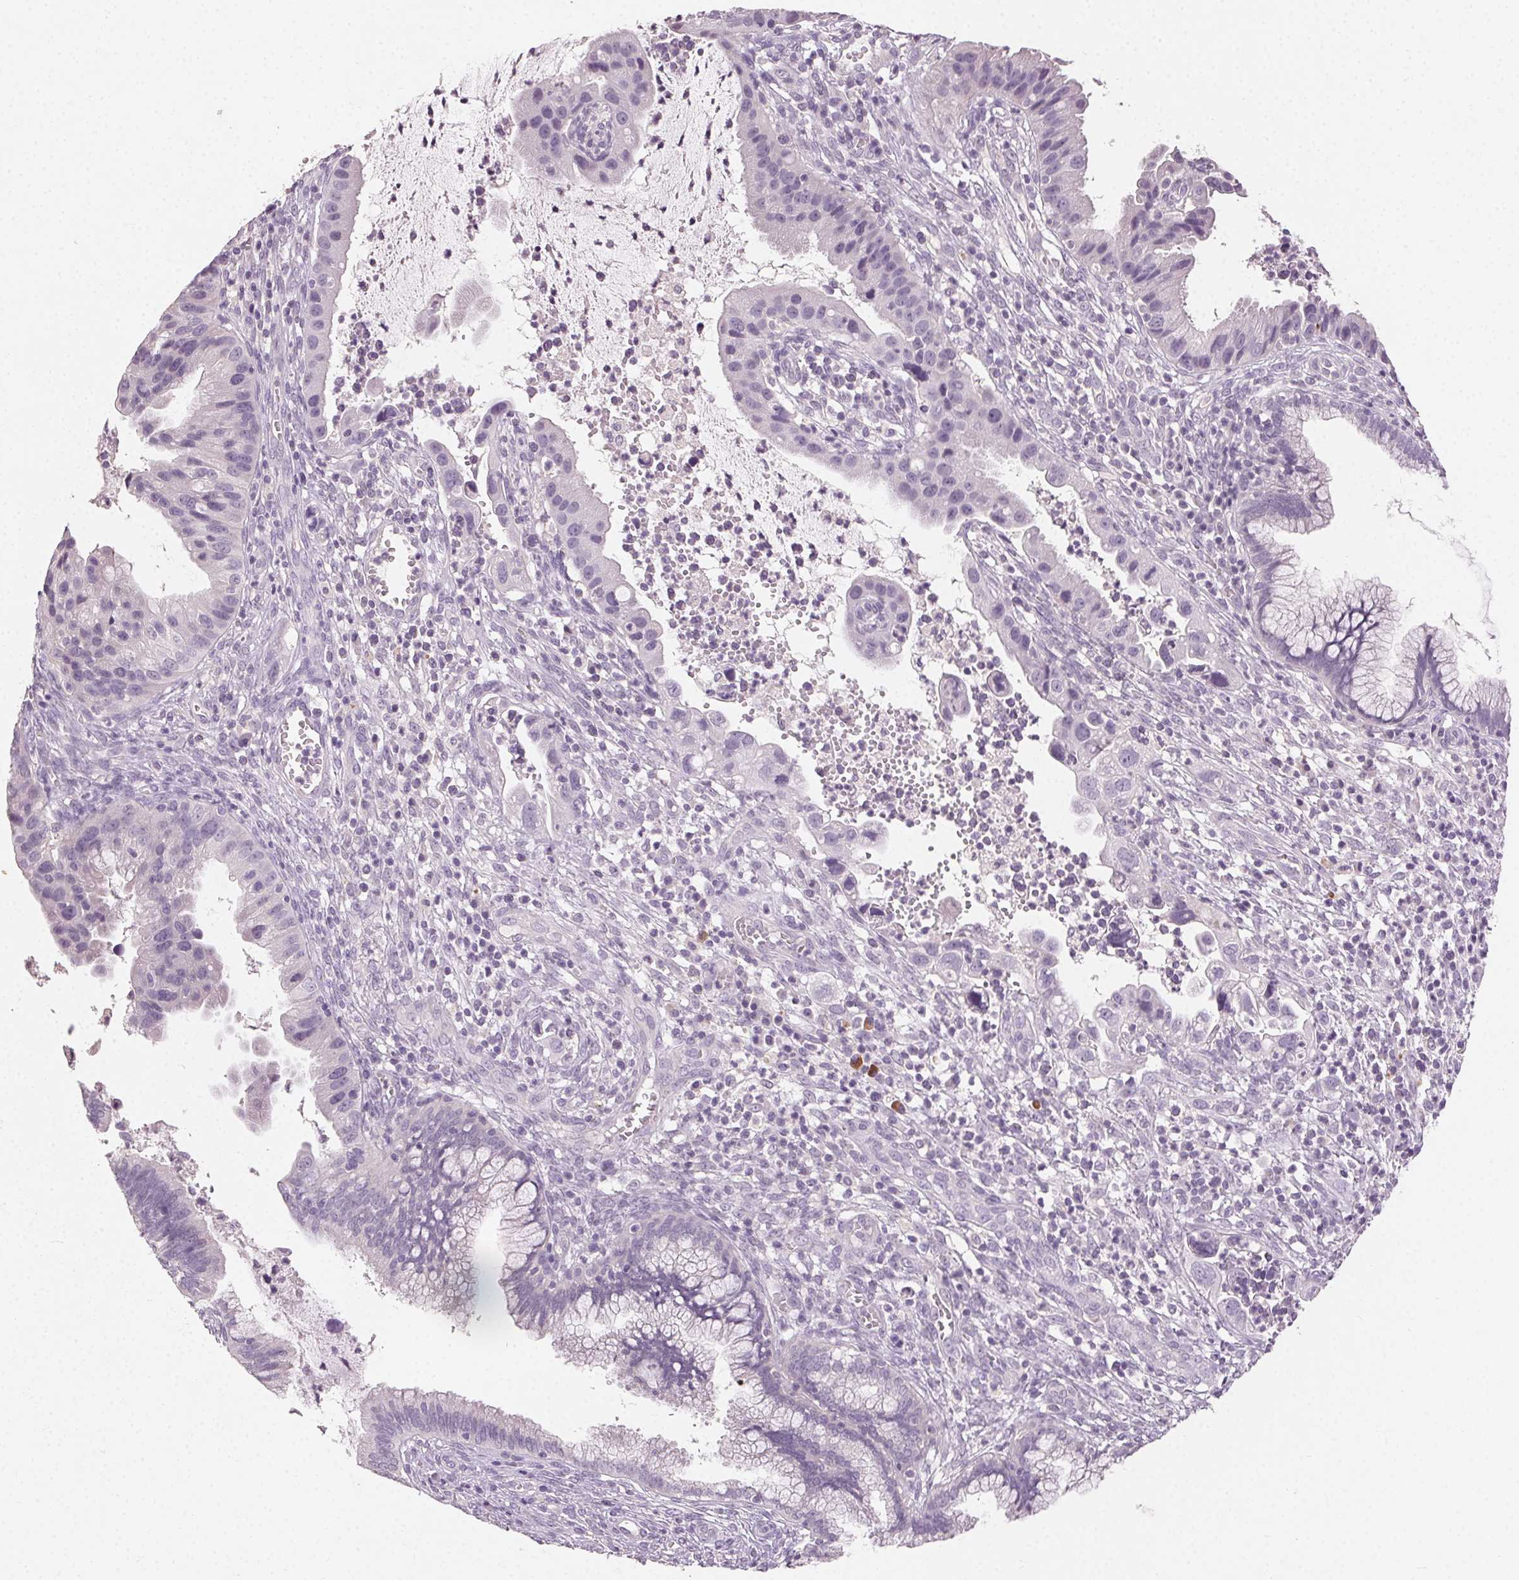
{"staining": {"intensity": "negative", "quantity": "none", "location": "none"}, "tissue": "cervical cancer", "cell_type": "Tumor cells", "image_type": "cancer", "snomed": [{"axis": "morphology", "description": "Adenocarcinoma, NOS"}, {"axis": "topography", "description": "Cervix"}], "caption": "Cervical cancer stained for a protein using immunohistochemistry (IHC) demonstrates no staining tumor cells.", "gene": "CLTRN", "patient": {"sex": "female", "age": 34}}